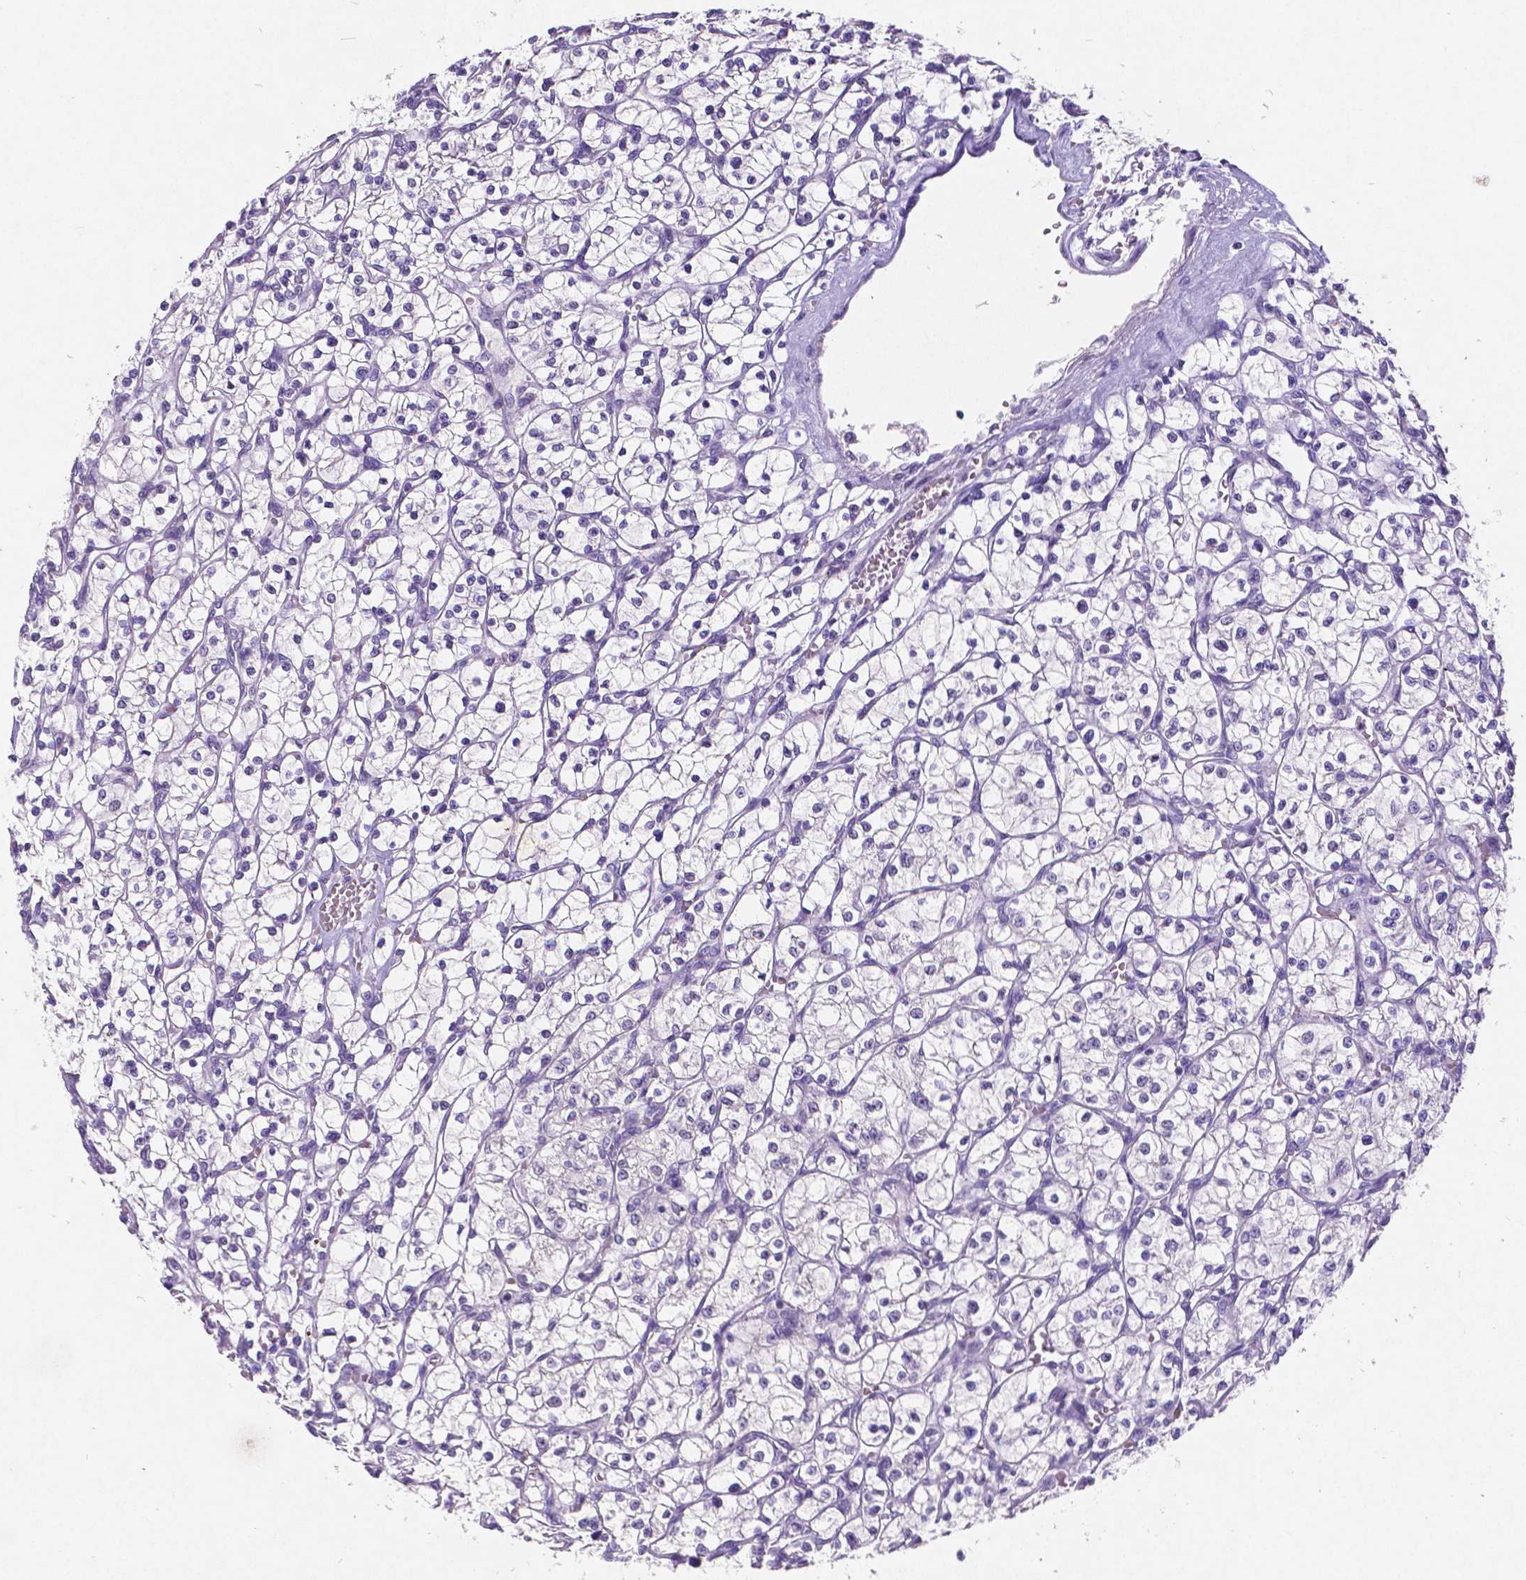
{"staining": {"intensity": "negative", "quantity": "none", "location": "none"}, "tissue": "renal cancer", "cell_type": "Tumor cells", "image_type": "cancer", "snomed": [{"axis": "morphology", "description": "Adenocarcinoma, NOS"}, {"axis": "topography", "description": "Kidney"}], "caption": "An immunohistochemistry (IHC) histopathology image of renal adenocarcinoma is shown. There is no staining in tumor cells of renal adenocarcinoma.", "gene": "SATB2", "patient": {"sex": "female", "age": 64}}